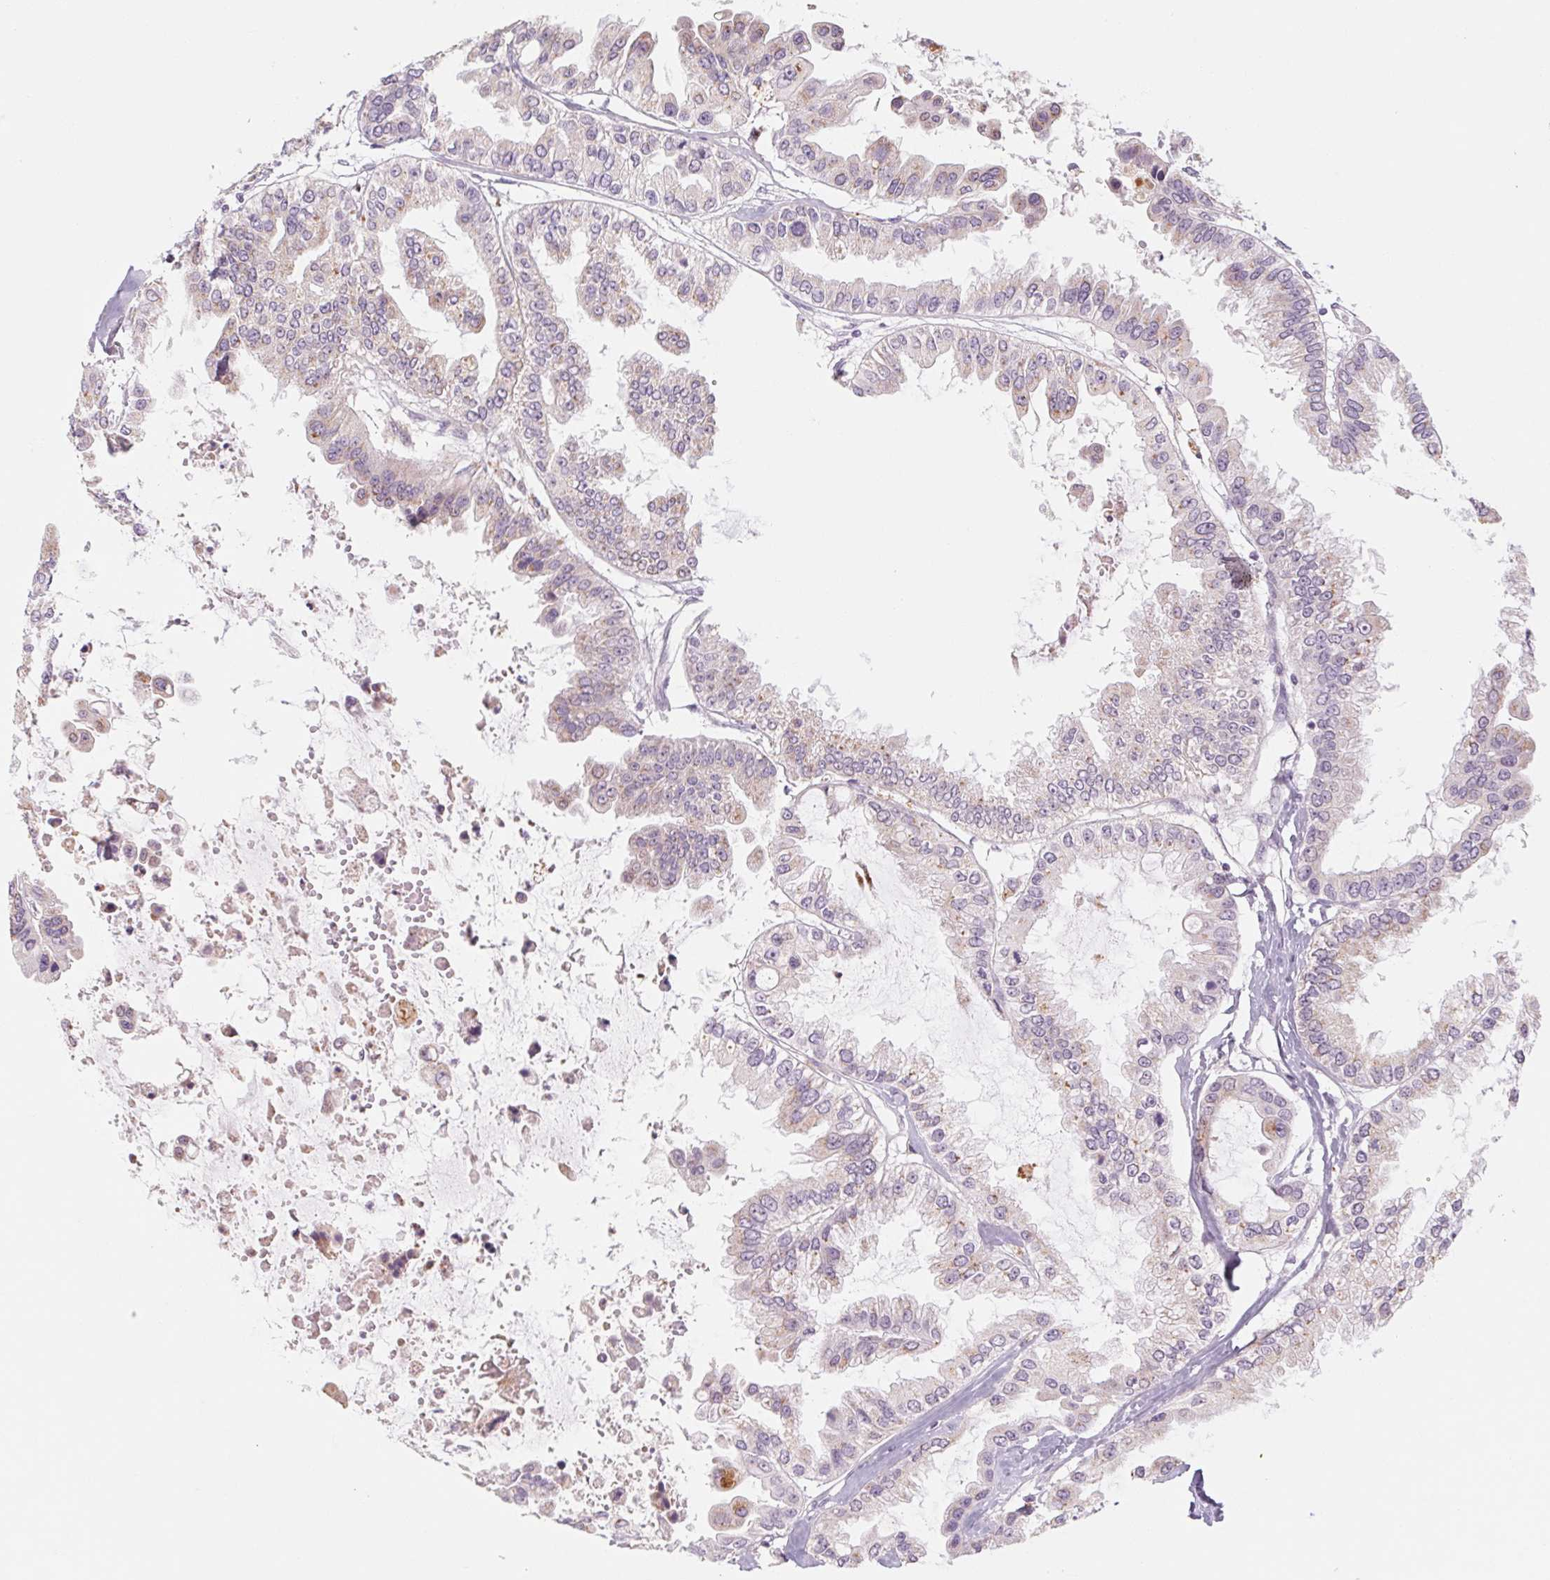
{"staining": {"intensity": "negative", "quantity": "none", "location": "none"}, "tissue": "ovarian cancer", "cell_type": "Tumor cells", "image_type": "cancer", "snomed": [{"axis": "morphology", "description": "Cystadenocarcinoma, serous, NOS"}, {"axis": "topography", "description": "Ovary"}], "caption": "Ovarian cancer was stained to show a protein in brown. There is no significant staining in tumor cells.", "gene": "POU1F1", "patient": {"sex": "female", "age": 56}}